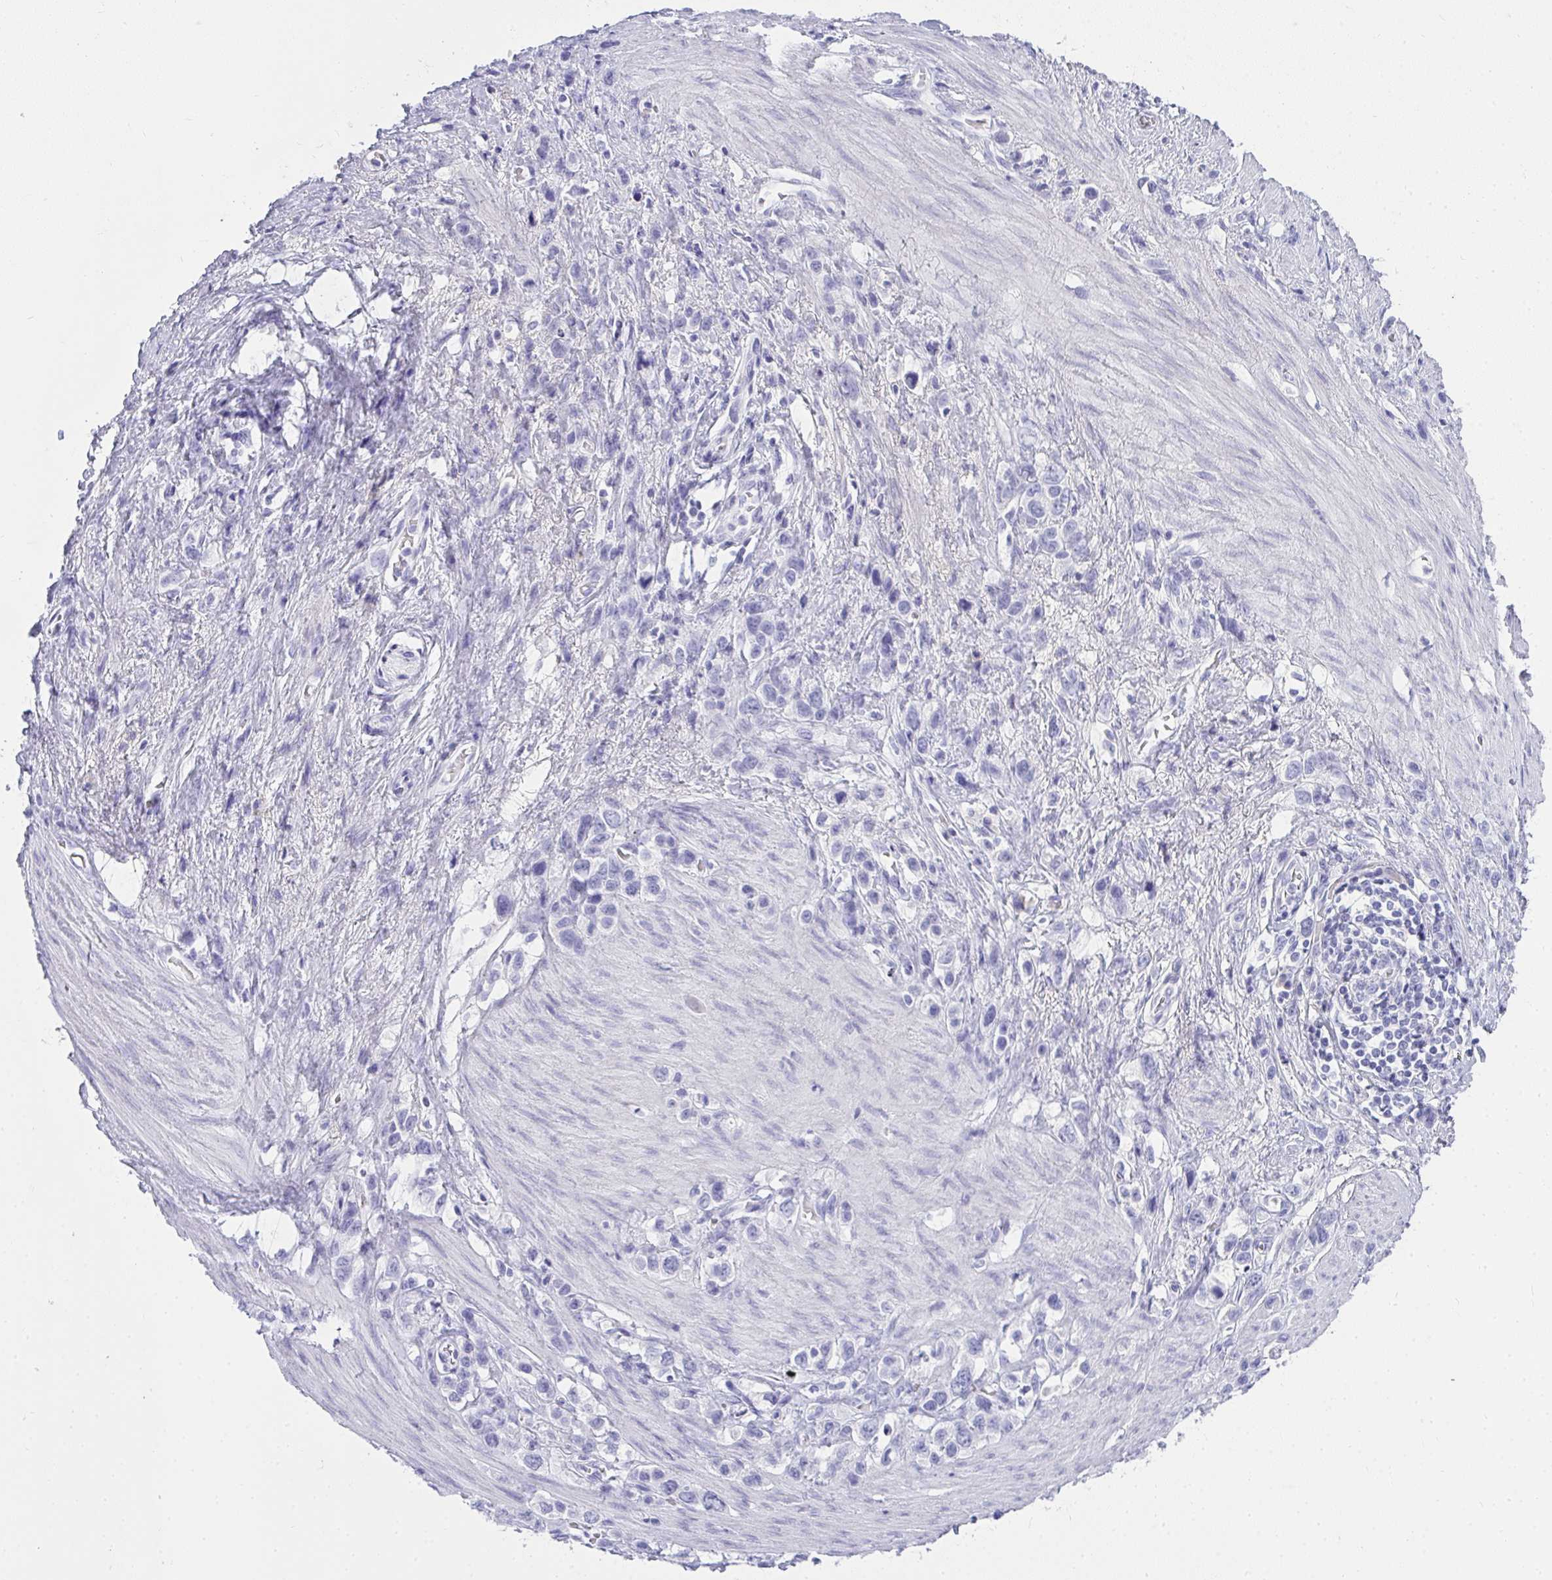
{"staining": {"intensity": "negative", "quantity": "none", "location": "none"}, "tissue": "stomach cancer", "cell_type": "Tumor cells", "image_type": "cancer", "snomed": [{"axis": "morphology", "description": "Adenocarcinoma, NOS"}, {"axis": "topography", "description": "Stomach"}], "caption": "Tumor cells show no significant protein positivity in stomach cancer (adenocarcinoma).", "gene": "ZSWIM3", "patient": {"sex": "female", "age": 65}}